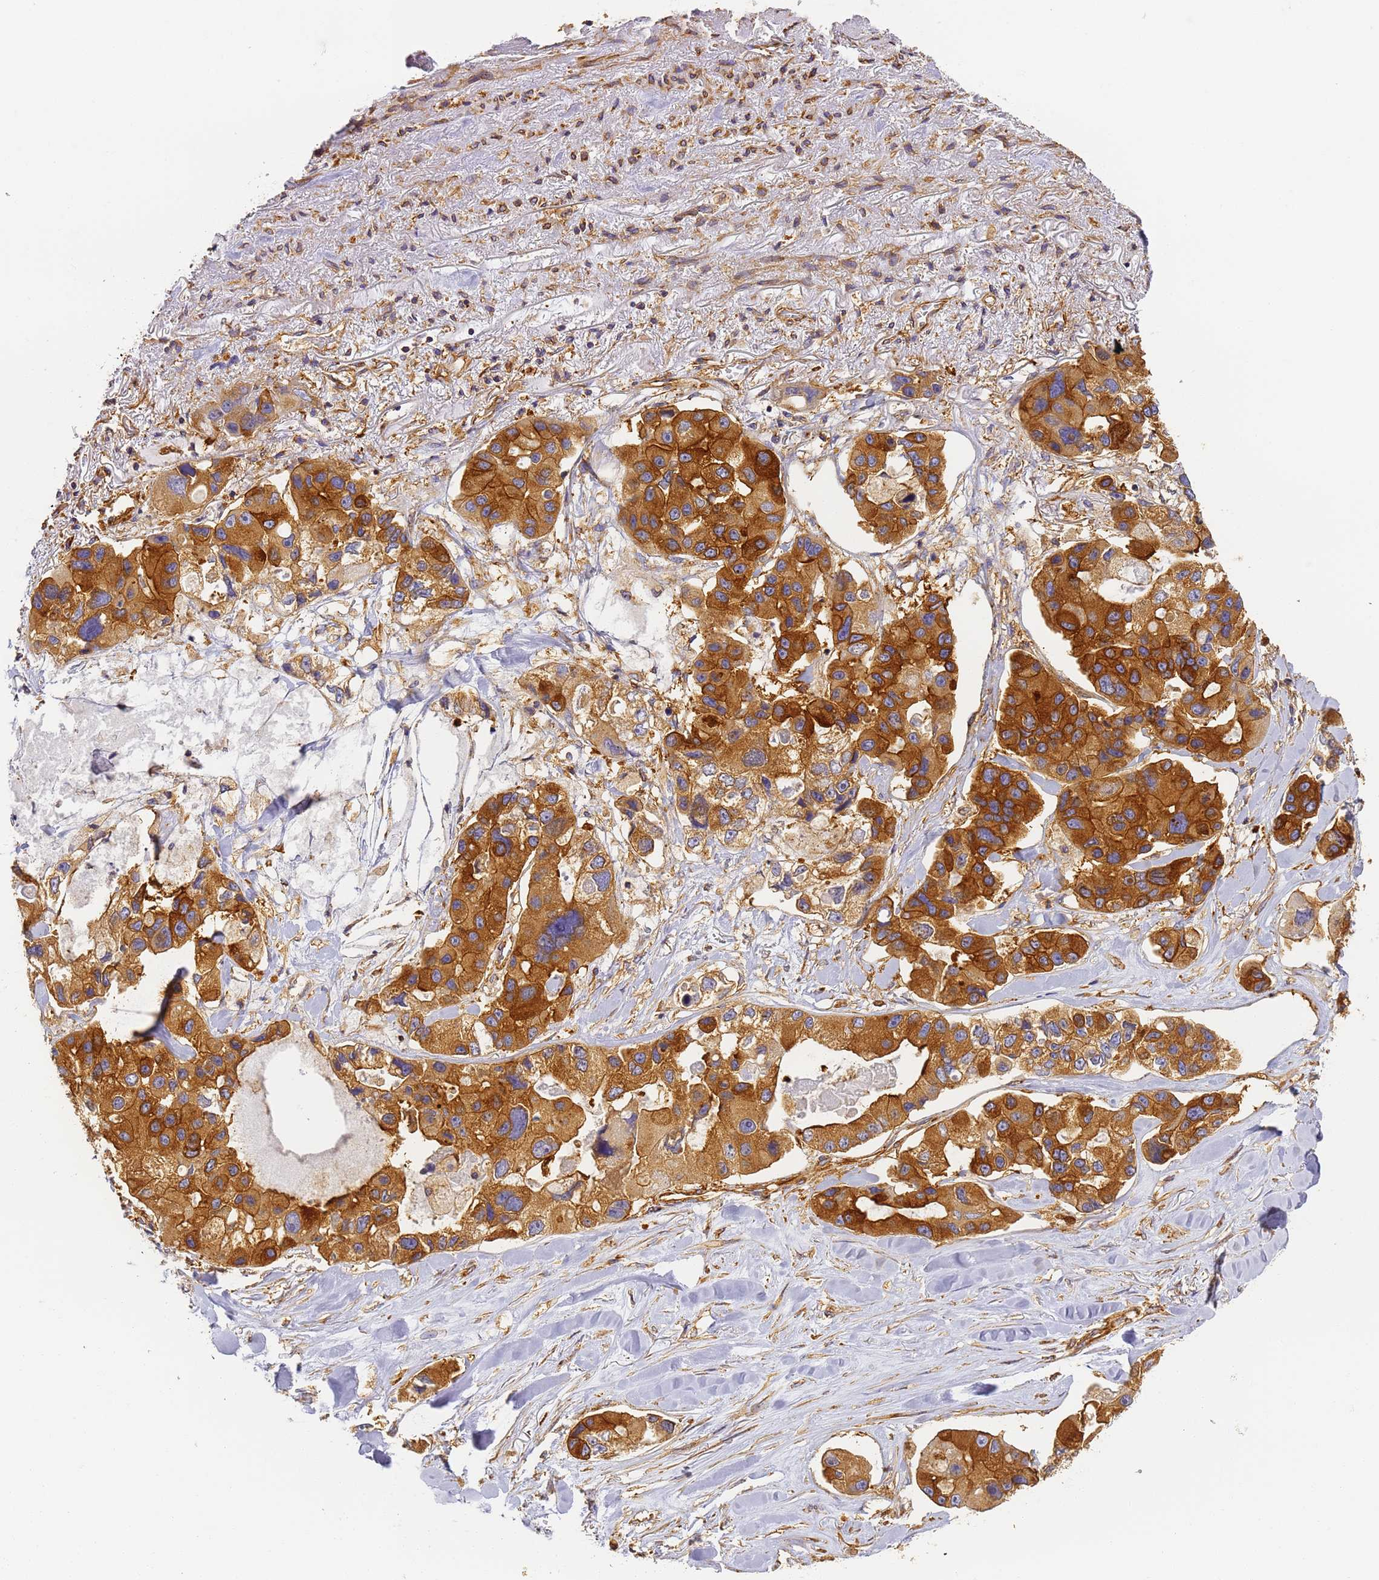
{"staining": {"intensity": "strong", "quantity": ">75%", "location": "cytoplasmic/membranous"}, "tissue": "lung cancer", "cell_type": "Tumor cells", "image_type": "cancer", "snomed": [{"axis": "morphology", "description": "Adenocarcinoma, NOS"}, {"axis": "topography", "description": "Lung"}], "caption": "Tumor cells display high levels of strong cytoplasmic/membranous positivity in about >75% of cells in adenocarcinoma (lung). The staining is performed using DAB (3,3'-diaminobenzidine) brown chromogen to label protein expression. The nuclei are counter-stained blue using hematoxylin.", "gene": "DYNC1I2", "patient": {"sex": "female", "age": 54}}